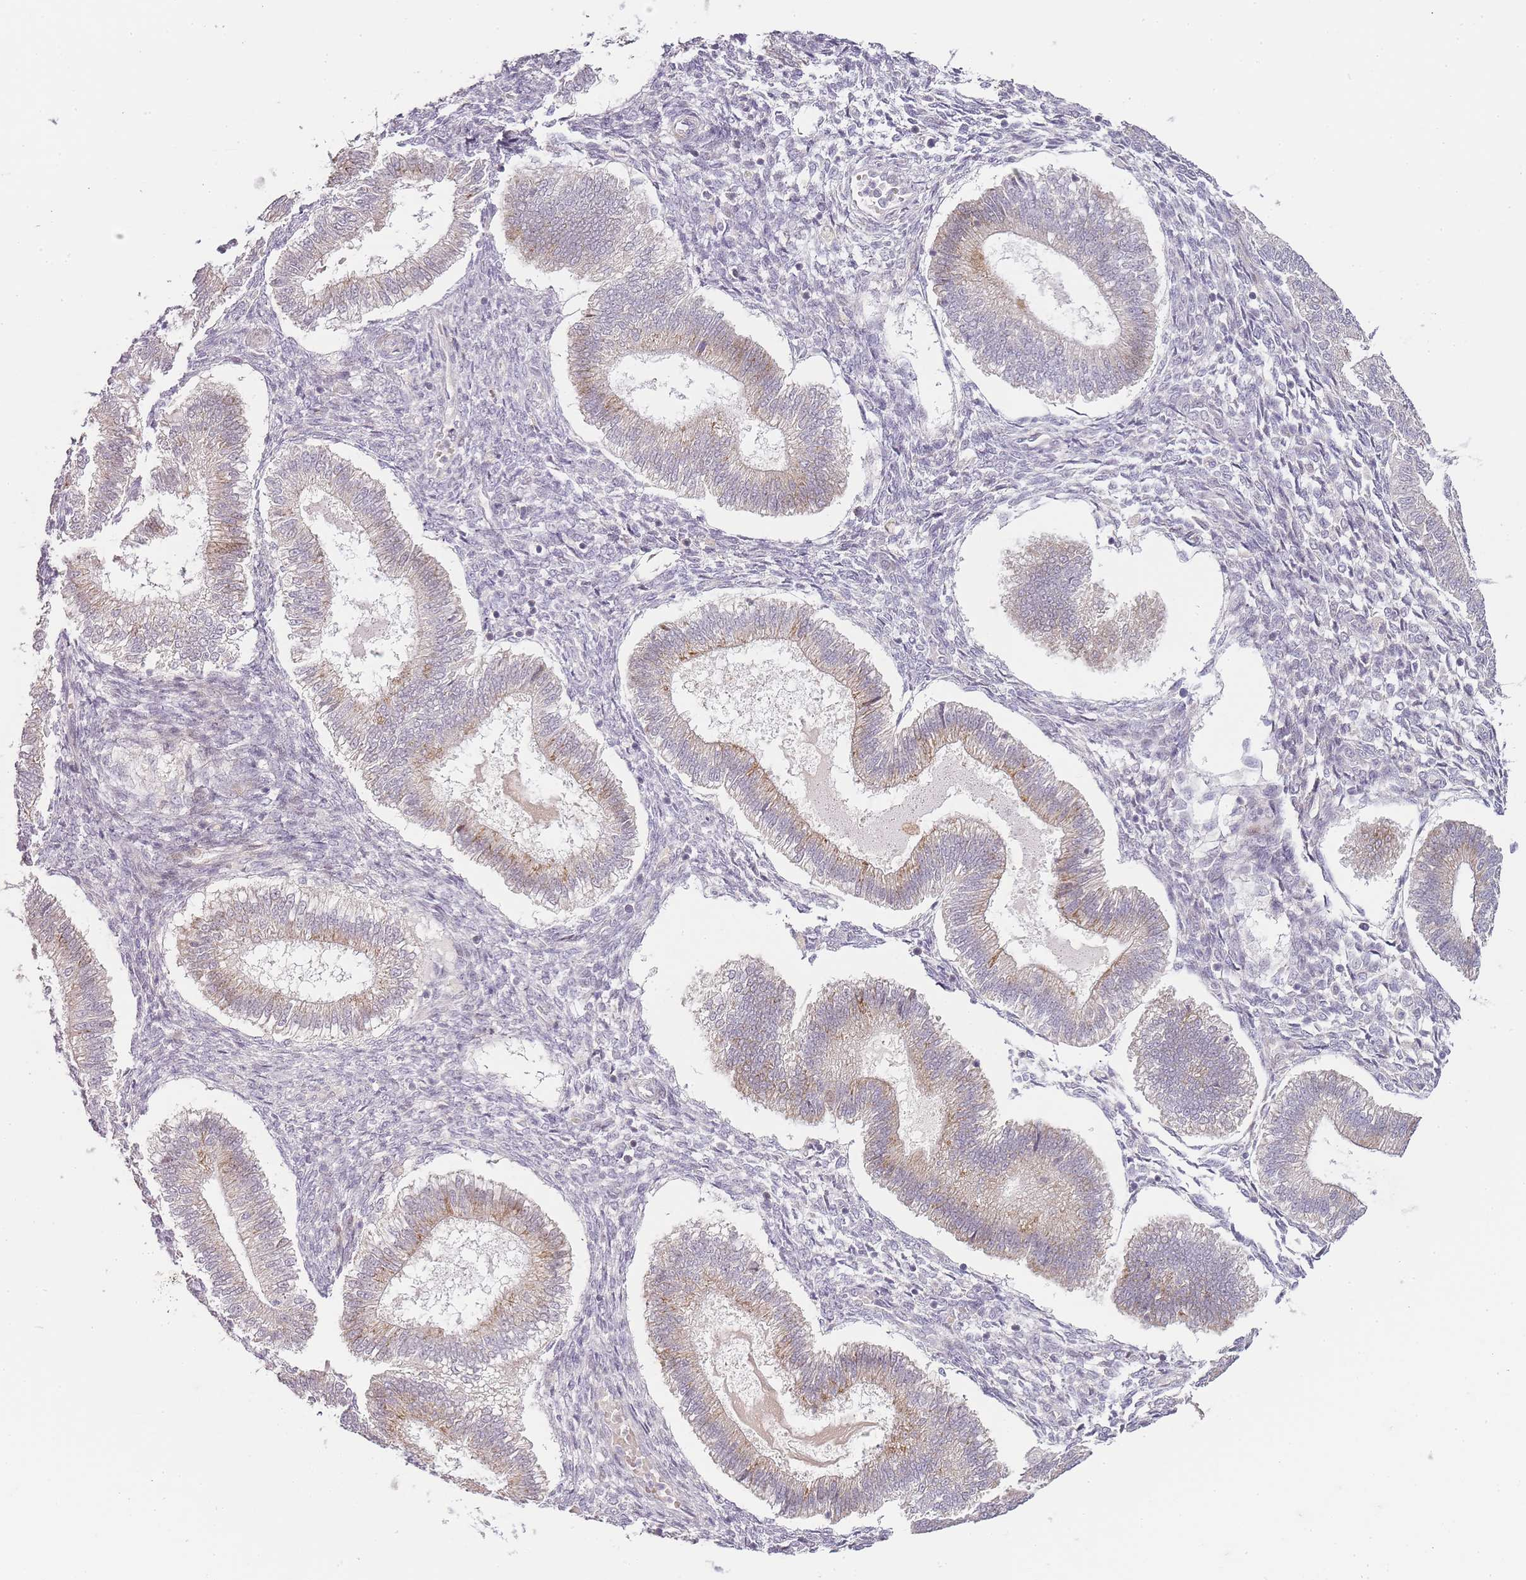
{"staining": {"intensity": "moderate", "quantity": "<25%", "location": "nuclear"}, "tissue": "endometrium", "cell_type": "Cells in endometrial stroma", "image_type": "normal", "snomed": [{"axis": "morphology", "description": "Normal tissue, NOS"}, {"axis": "topography", "description": "Endometrium"}], "caption": "IHC of normal endometrium shows low levels of moderate nuclear staining in about <25% of cells in endometrial stroma.", "gene": "OGG1", "patient": {"sex": "female", "age": 25}}